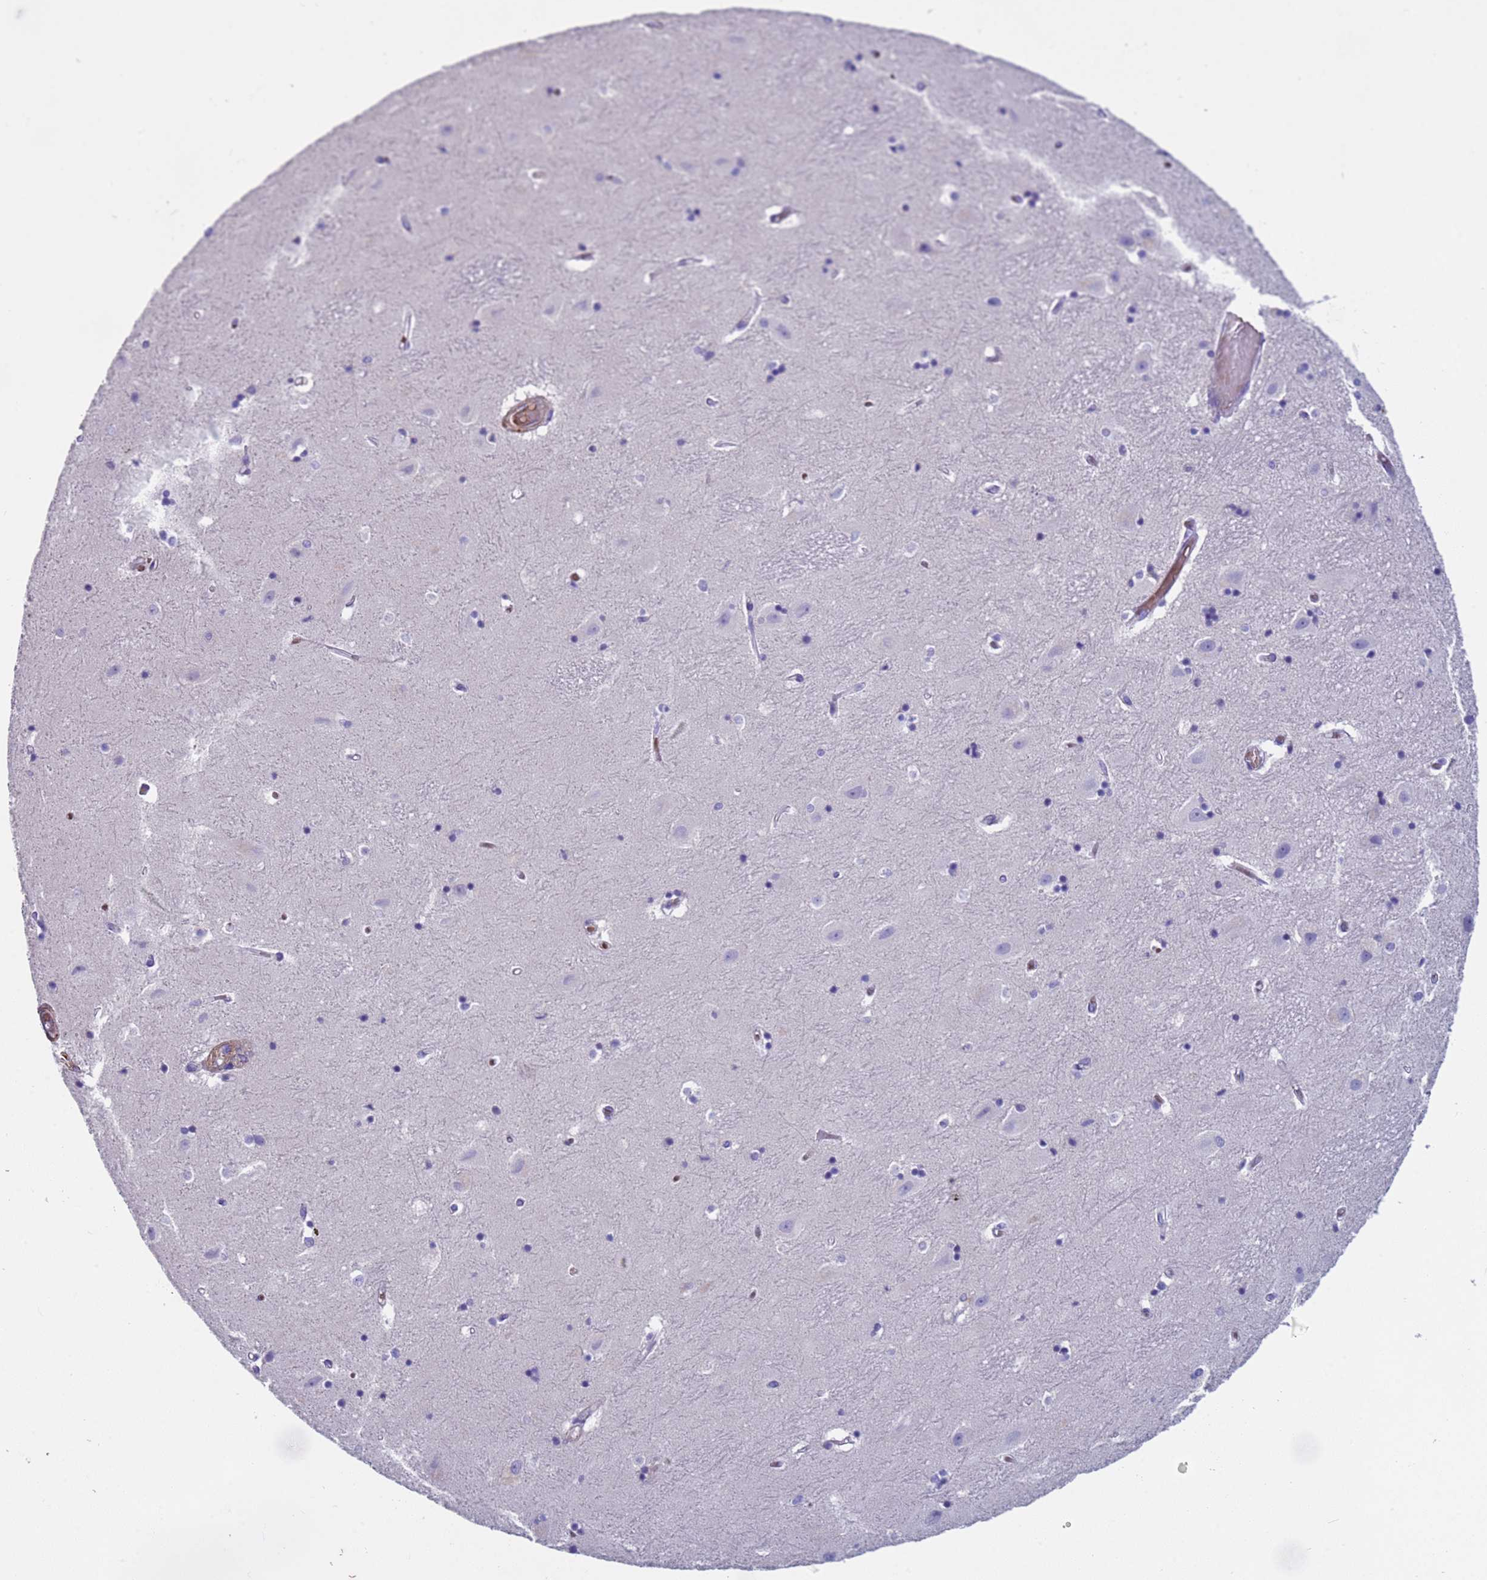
{"staining": {"intensity": "negative", "quantity": "none", "location": "none"}, "tissue": "hippocampus", "cell_type": "Glial cells", "image_type": "normal", "snomed": [{"axis": "morphology", "description": "Normal tissue, NOS"}, {"axis": "topography", "description": "Hippocampus"}], "caption": "This is an immunohistochemistry image of normal hippocampus. There is no positivity in glial cells.", "gene": "KBTBD3", "patient": {"sex": "female", "age": 52}}